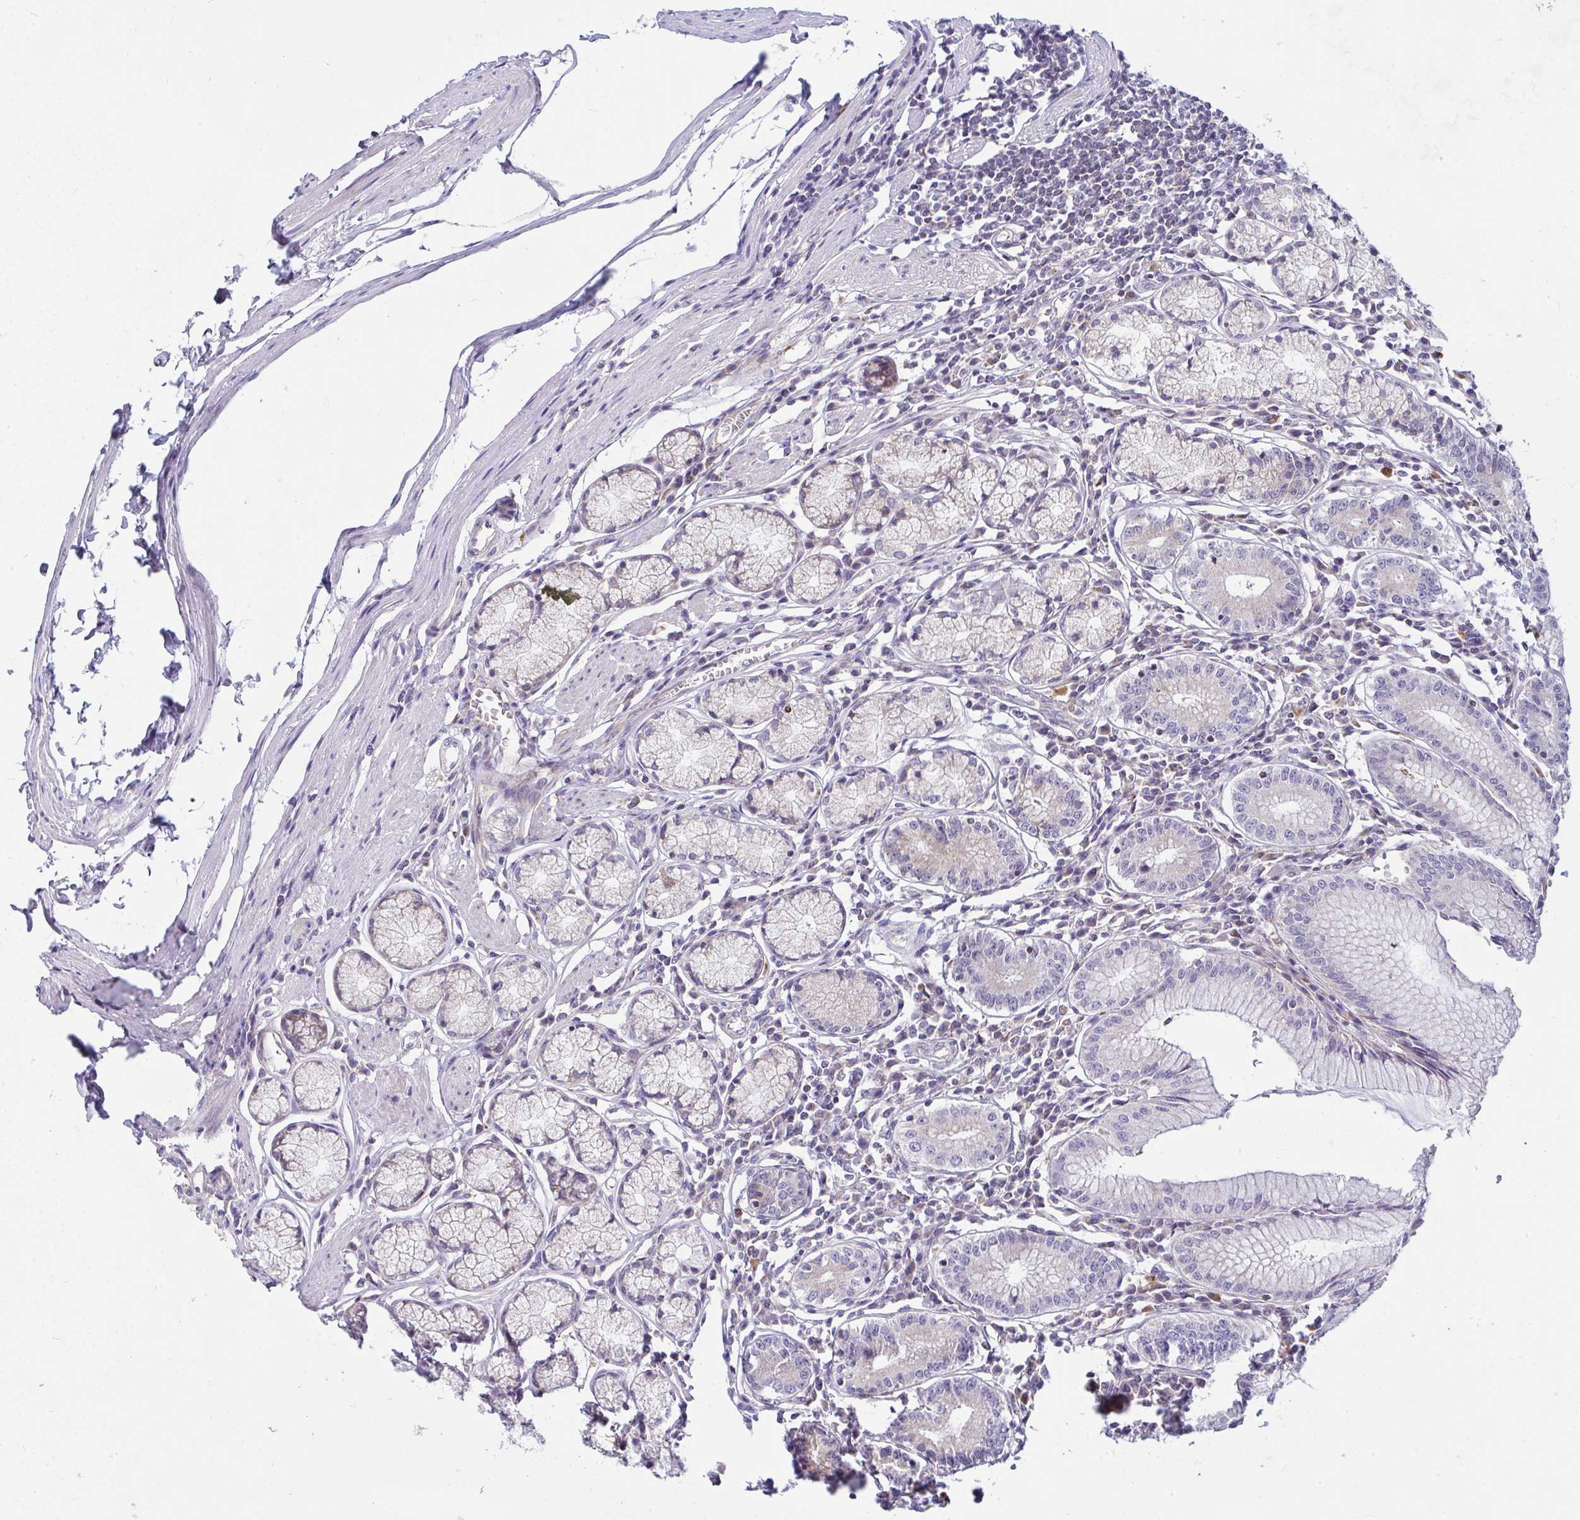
{"staining": {"intensity": "moderate", "quantity": "25%-75%", "location": "cytoplasmic/membranous"}, "tissue": "stomach", "cell_type": "Glandular cells", "image_type": "normal", "snomed": [{"axis": "morphology", "description": "Normal tissue, NOS"}, {"axis": "topography", "description": "Stomach"}], "caption": "Glandular cells reveal medium levels of moderate cytoplasmic/membranous expression in approximately 25%-75% of cells in unremarkable stomach. (brown staining indicates protein expression, while blue staining denotes nuclei).", "gene": "CEP63", "patient": {"sex": "male", "age": 55}}